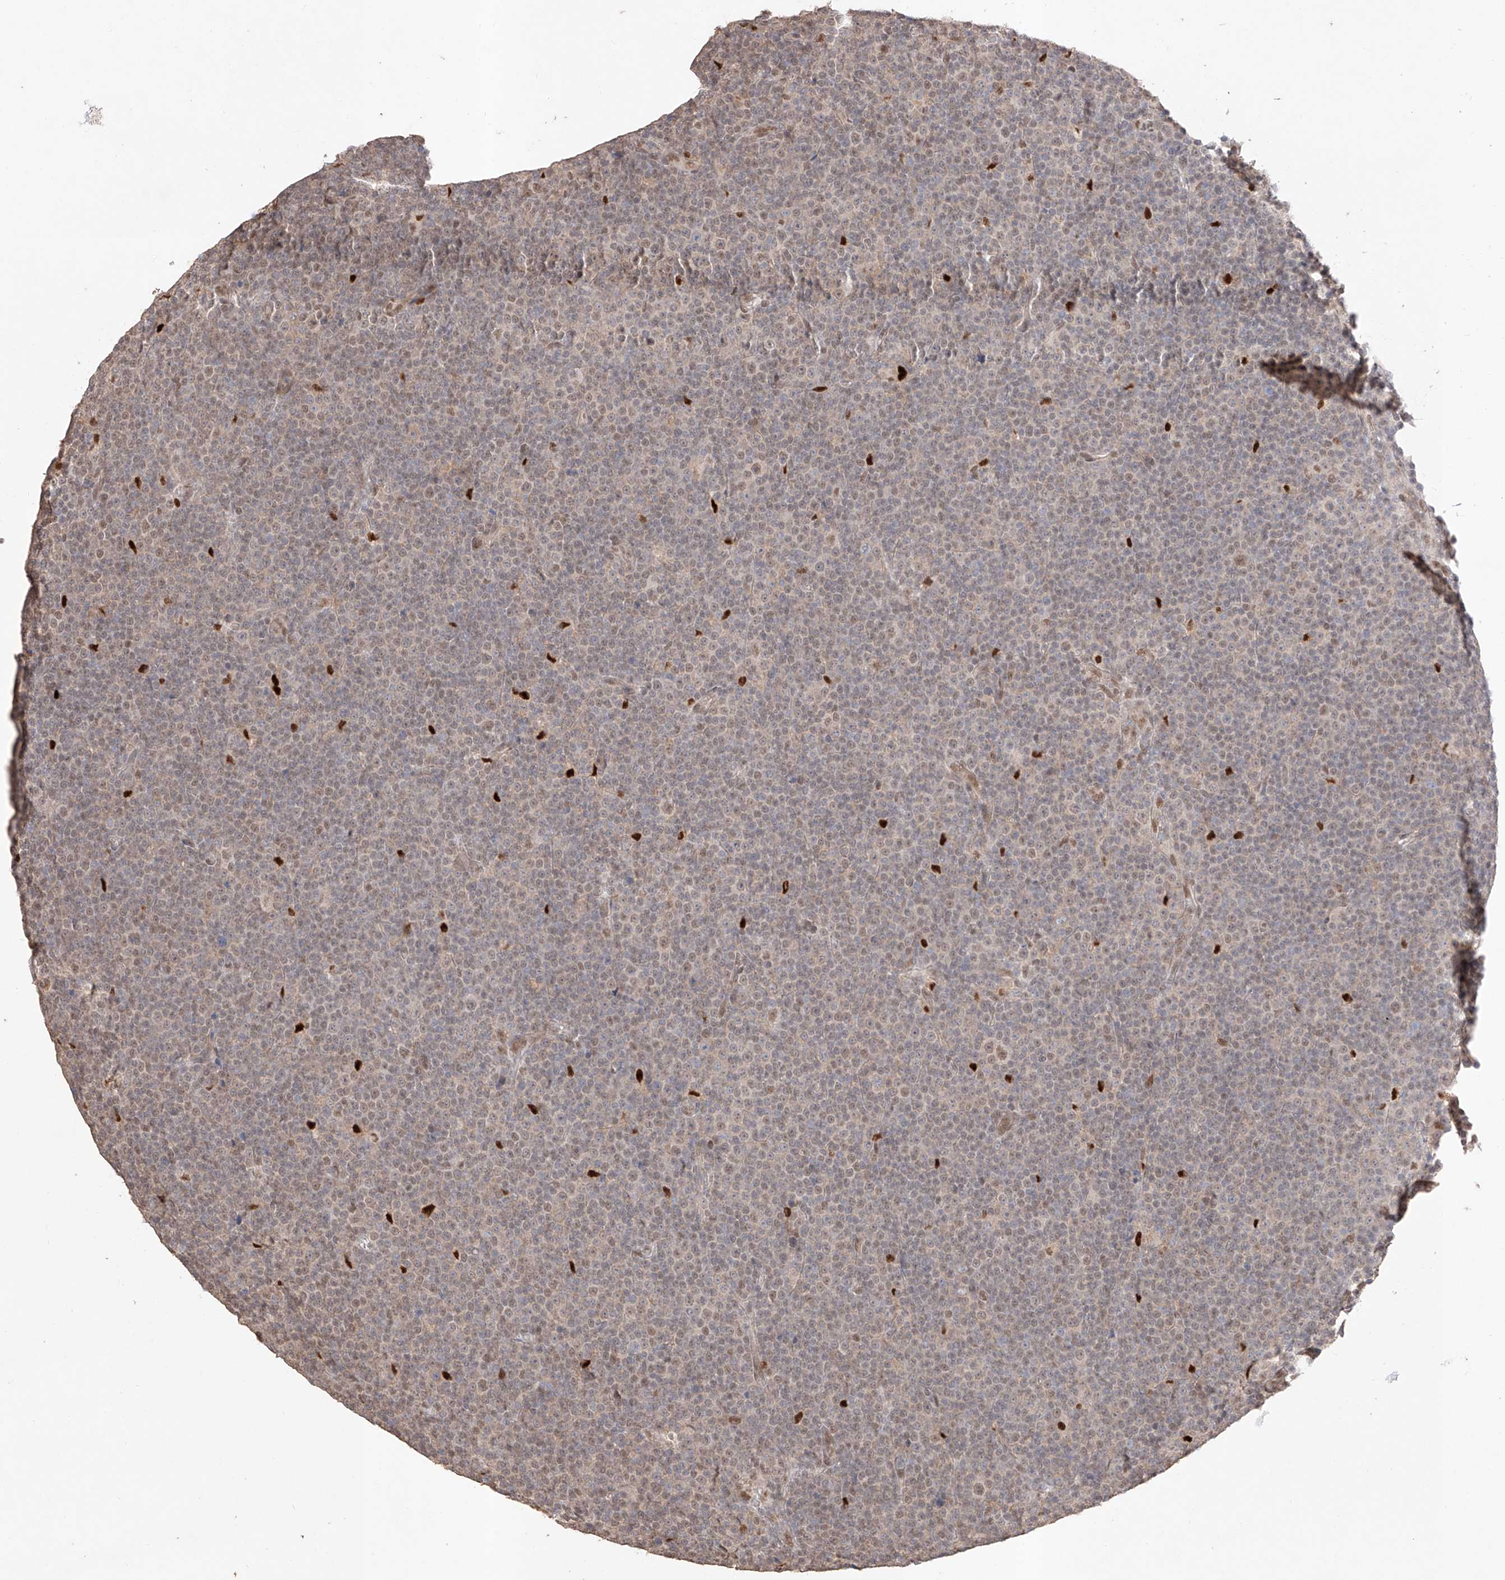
{"staining": {"intensity": "weak", "quantity": ">75%", "location": "nuclear"}, "tissue": "lymphoma", "cell_type": "Tumor cells", "image_type": "cancer", "snomed": [{"axis": "morphology", "description": "Malignant lymphoma, non-Hodgkin's type, Low grade"}, {"axis": "topography", "description": "Lymph node"}], "caption": "Weak nuclear positivity for a protein is appreciated in approximately >75% of tumor cells of lymphoma using IHC.", "gene": "APIP", "patient": {"sex": "female", "age": 67}}